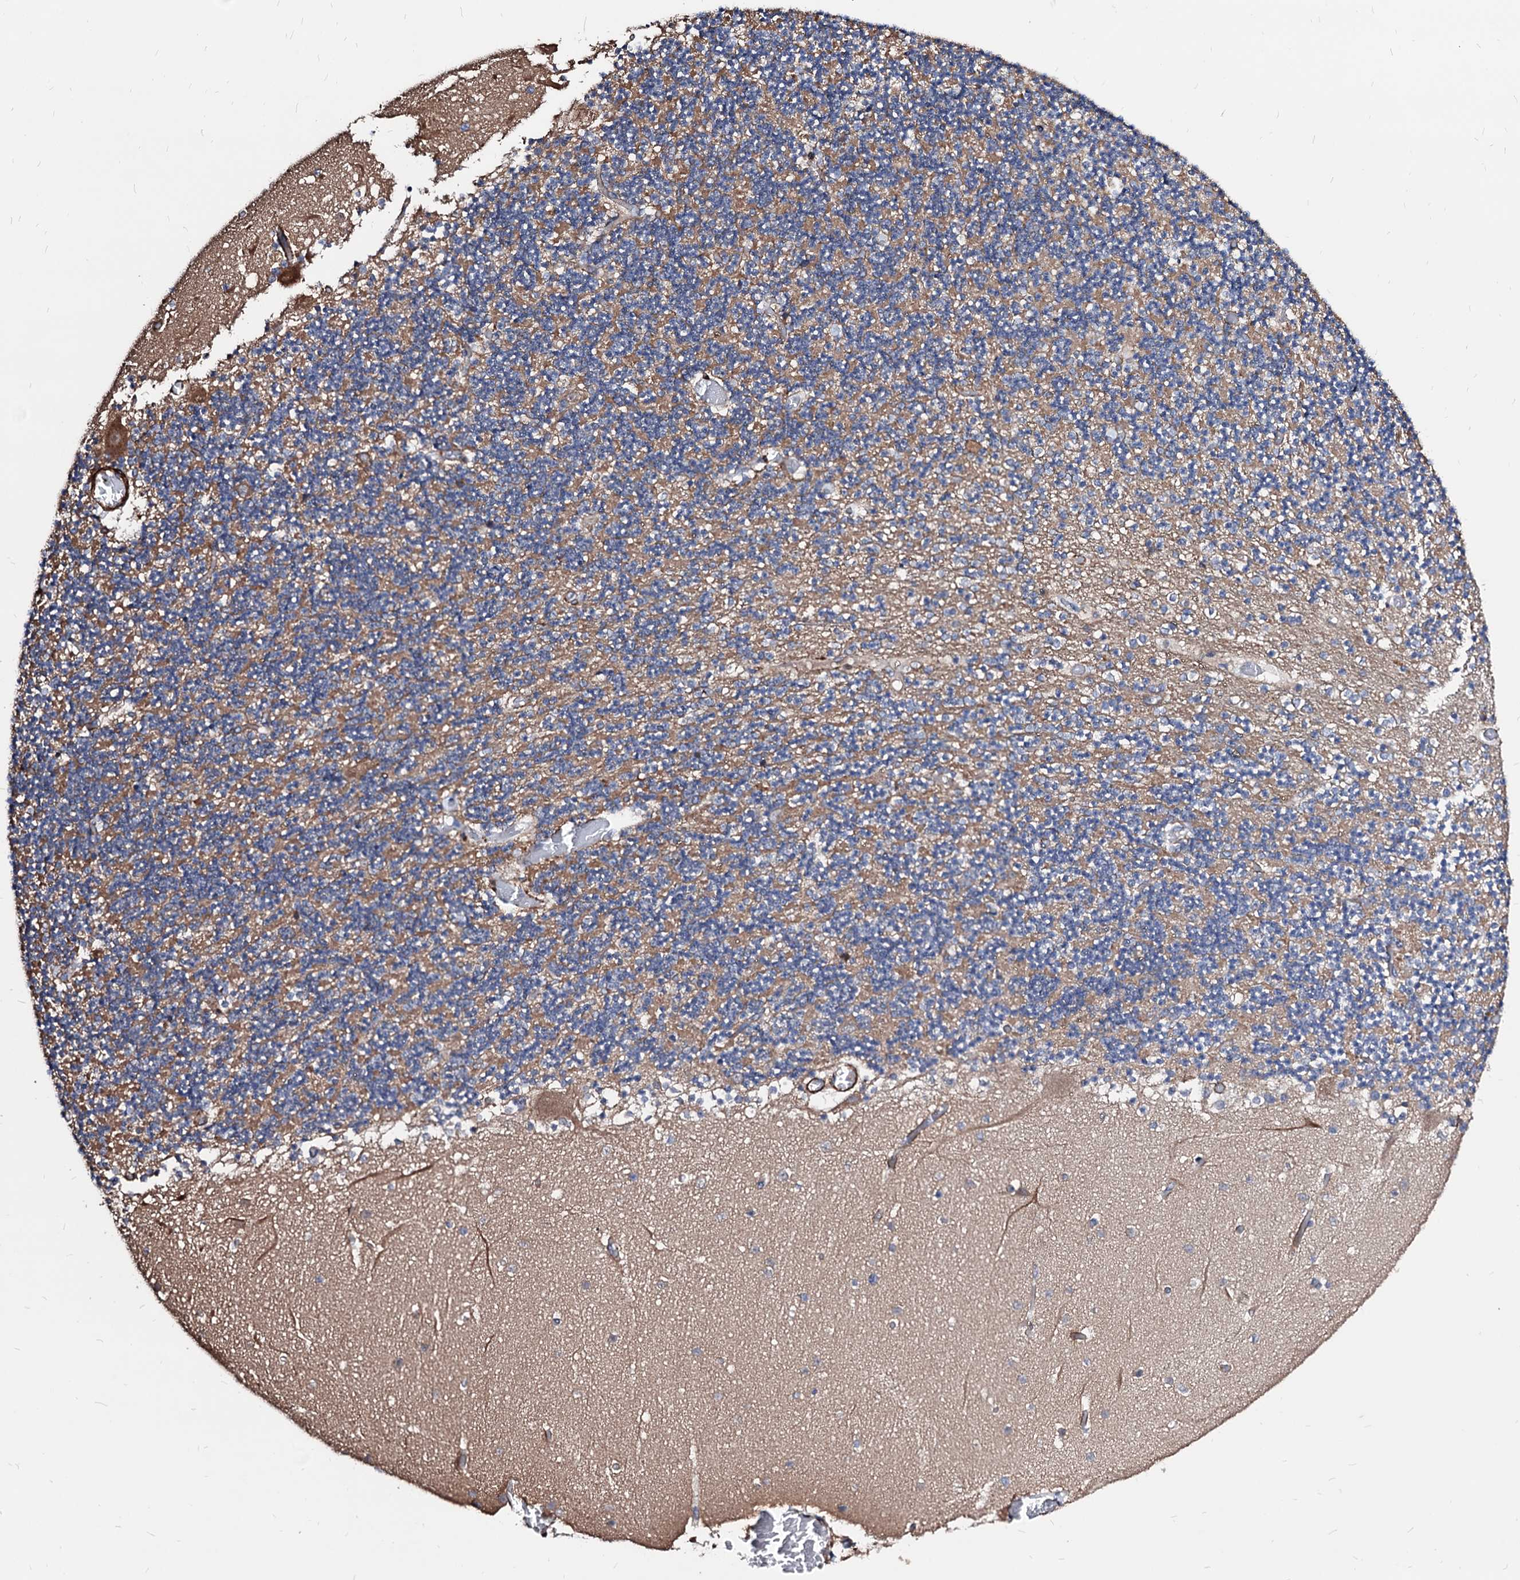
{"staining": {"intensity": "moderate", "quantity": "25%-75%", "location": "cytoplasmic/membranous"}, "tissue": "cerebellum", "cell_type": "Cells in granular layer", "image_type": "normal", "snomed": [{"axis": "morphology", "description": "Normal tissue, NOS"}, {"axis": "topography", "description": "Cerebellum"}], "caption": "Moderate cytoplasmic/membranous staining for a protein is identified in about 25%-75% of cells in granular layer of benign cerebellum using immunohistochemistry.", "gene": "WDR11", "patient": {"sex": "female", "age": 28}}